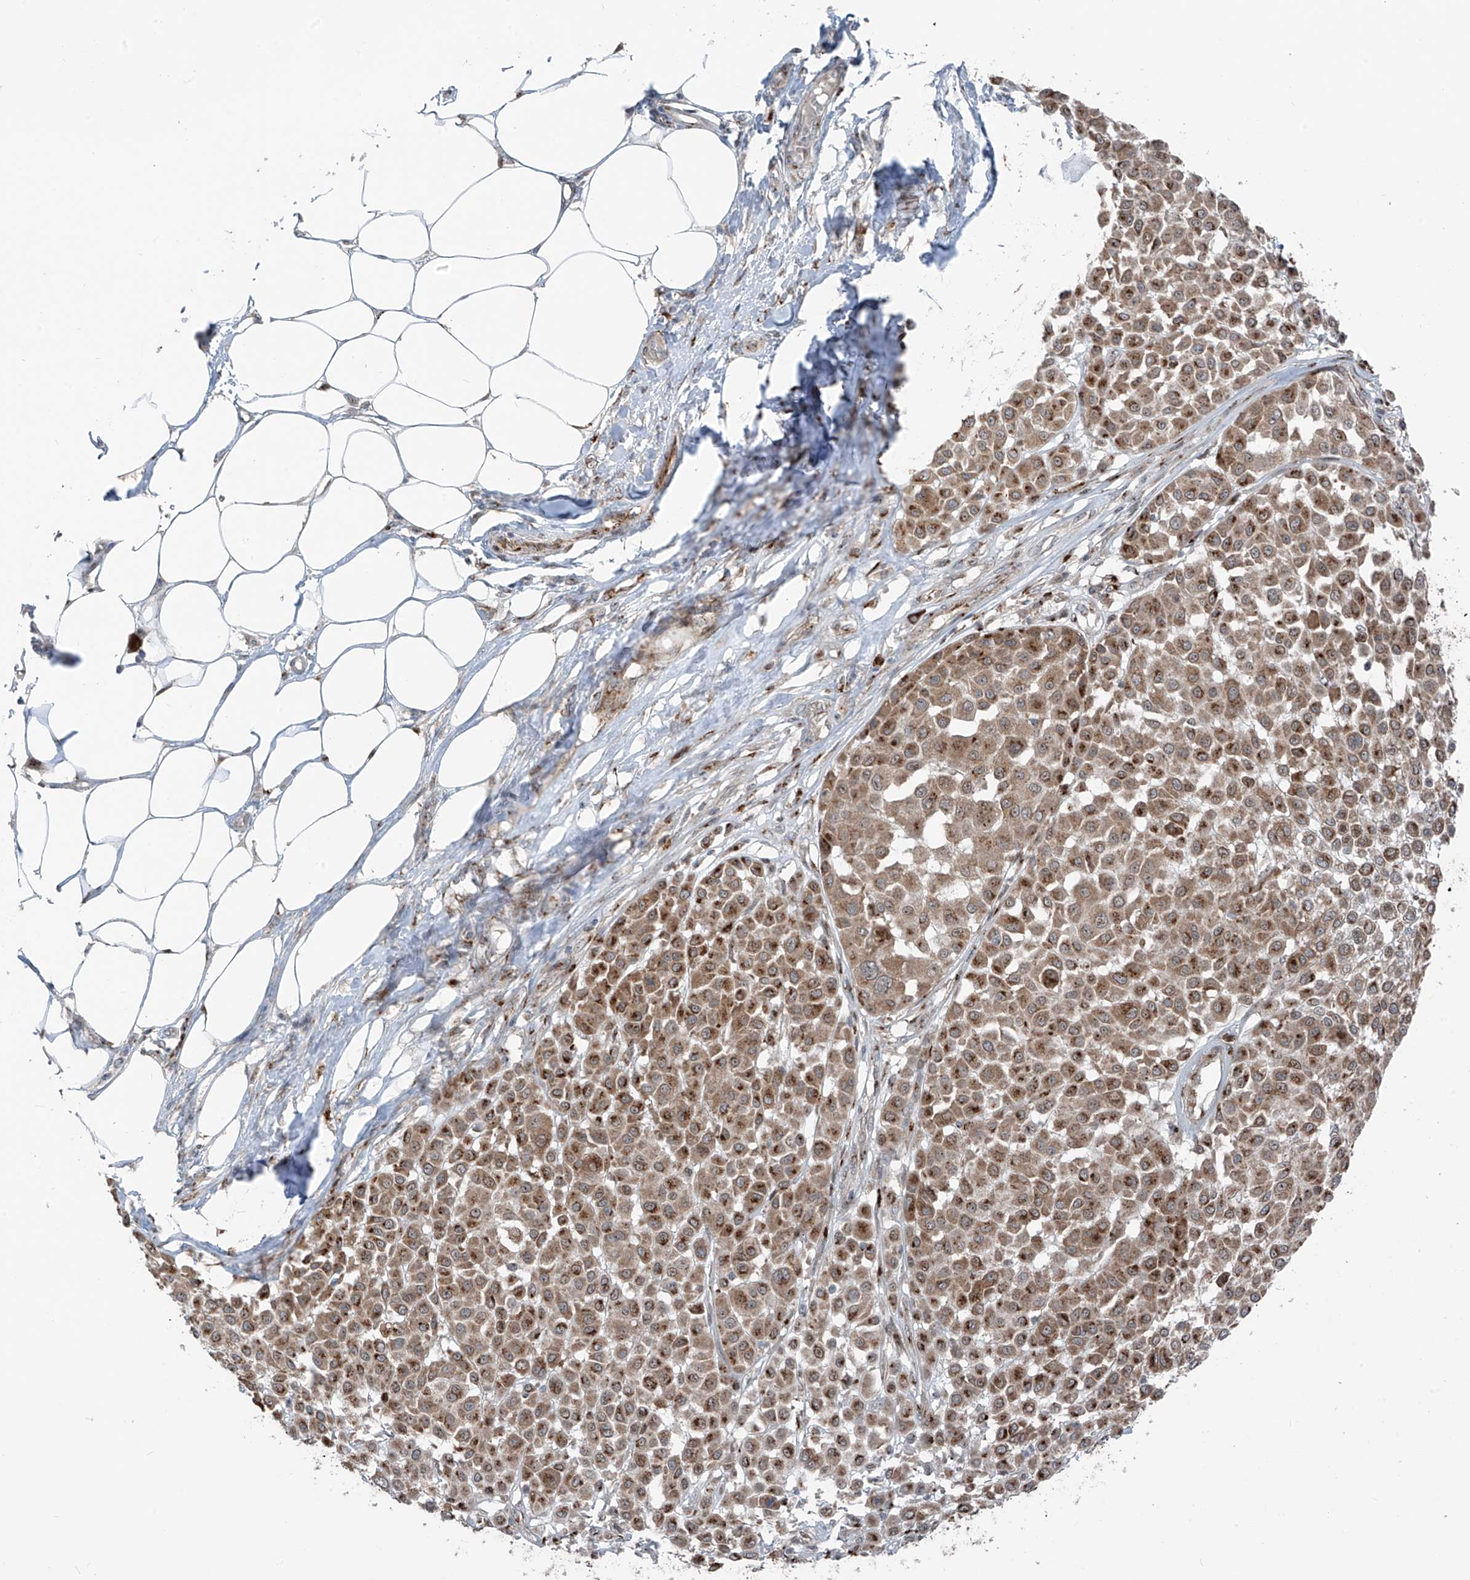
{"staining": {"intensity": "moderate", "quantity": ">75%", "location": "cytoplasmic/membranous"}, "tissue": "melanoma", "cell_type": "Tumor cells", "image_type": "cancer", "snomed": [{"axis": "morphology", "description": "Malignant melanoma, Metastatic site"}, {"axis": "topography", "description": "Soft tissue"}], "caption": "Protein expression analysis of melanoma displays moderate cytoplasmic/membranous positivity in approximately >75% of tumor cells.", "gene": "ERLEC1", "patient": {"sex": "male", "age": 41}}